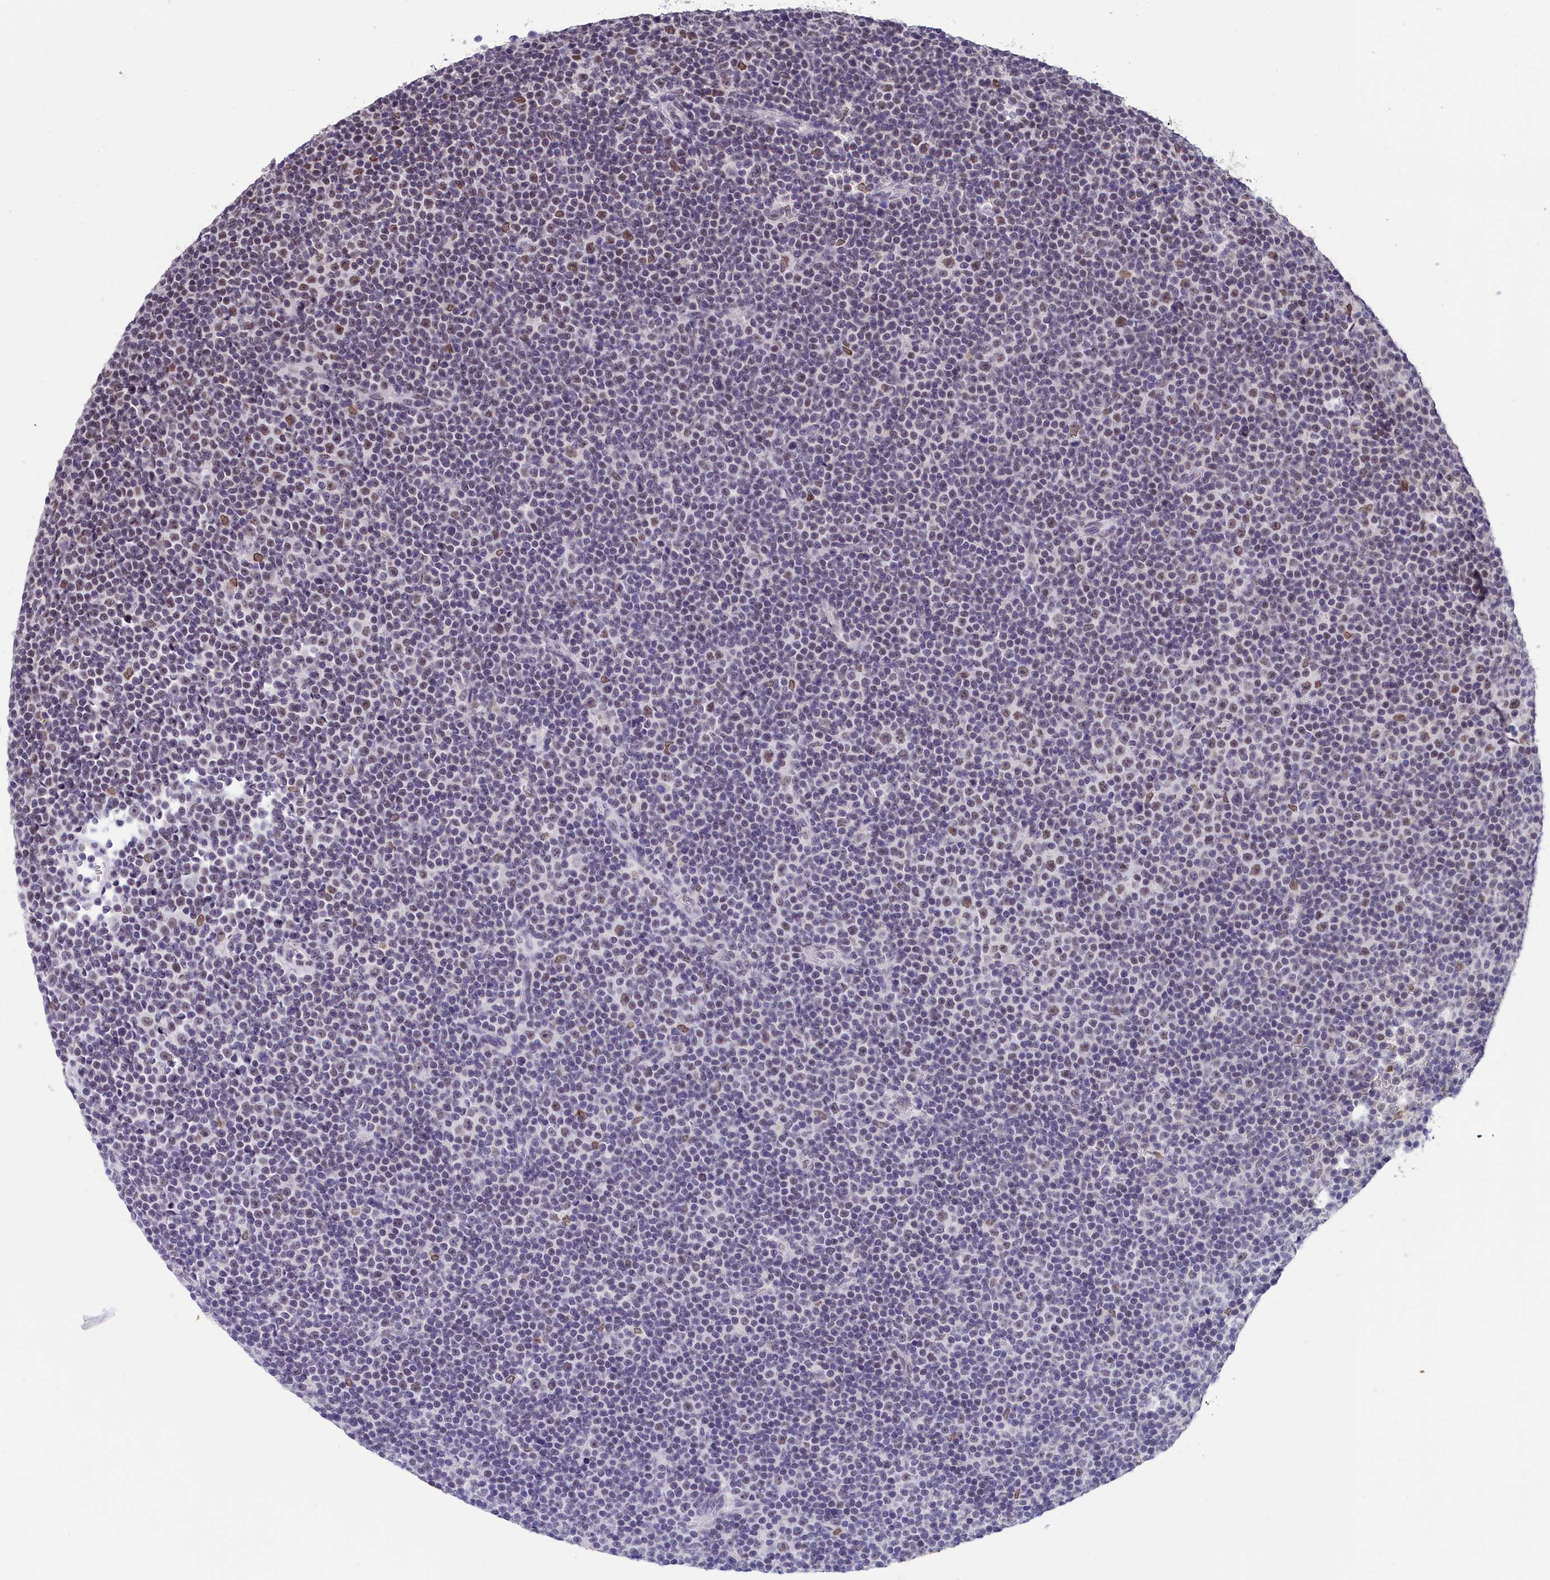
{"staining": {"intensity": "weak", "quantity": "<25%", "location": "nuclear"}, "tissue": "lymphoma", "cell_type": "Tumor cells", "image_type": "cancer", "snomed": [{"axis": "morphology", "description": "Malignant lymphoma, non-Hodgkin's type, Low grade"}, {"axis": "topography", "description": "Lymph node"}], "caption": "An image of human low-grade malignant lymphoma, non-Hodgkin's type is negative for staining in tumor cells.", "gene": "CCDC97", "patient": {"sex": "female", "age": 67}}